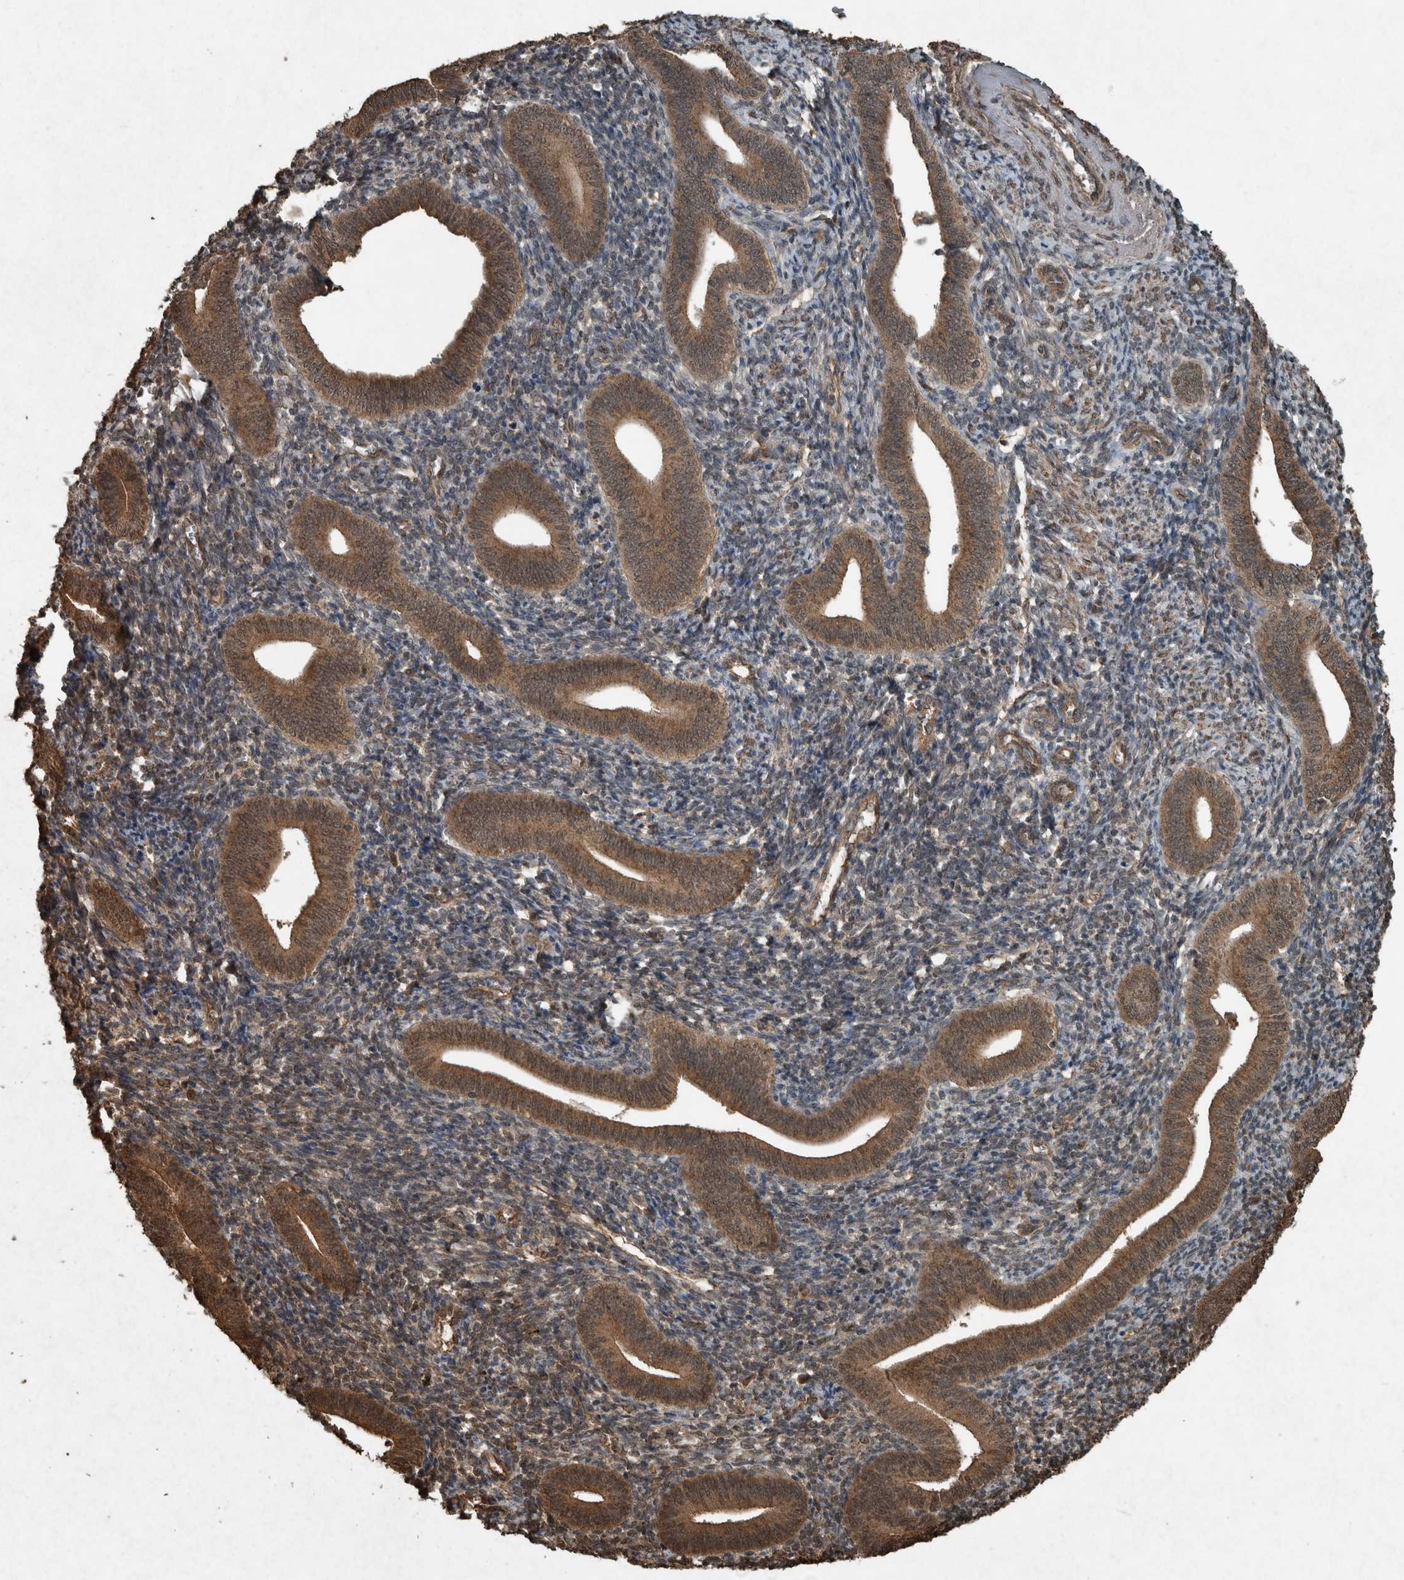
{"staining": {"intensity": "weak", "quantity": ">75%", "location": "cytoplasmic/membranous,nuclear"}, "tissue": "endometrium", "cell_type": "Cells in endometrial stroma", "image_type": "normal", "snomed": [{"axis": "morphology", "description": "Normal tissue, NOS"}, {"axis": "topography", "description": "Uterus"}, {"axis": "topography", "description": "Endometrium"}], "caption": "The image reveals staining of unremarkable endometrium, revealing weak cytoplasmic/membranous,nuclear protein positivity (brown color) within cells in endometrial stroma.", "gene": "ARHGEF12", "patient": {"sex": "female", "age": 33}}